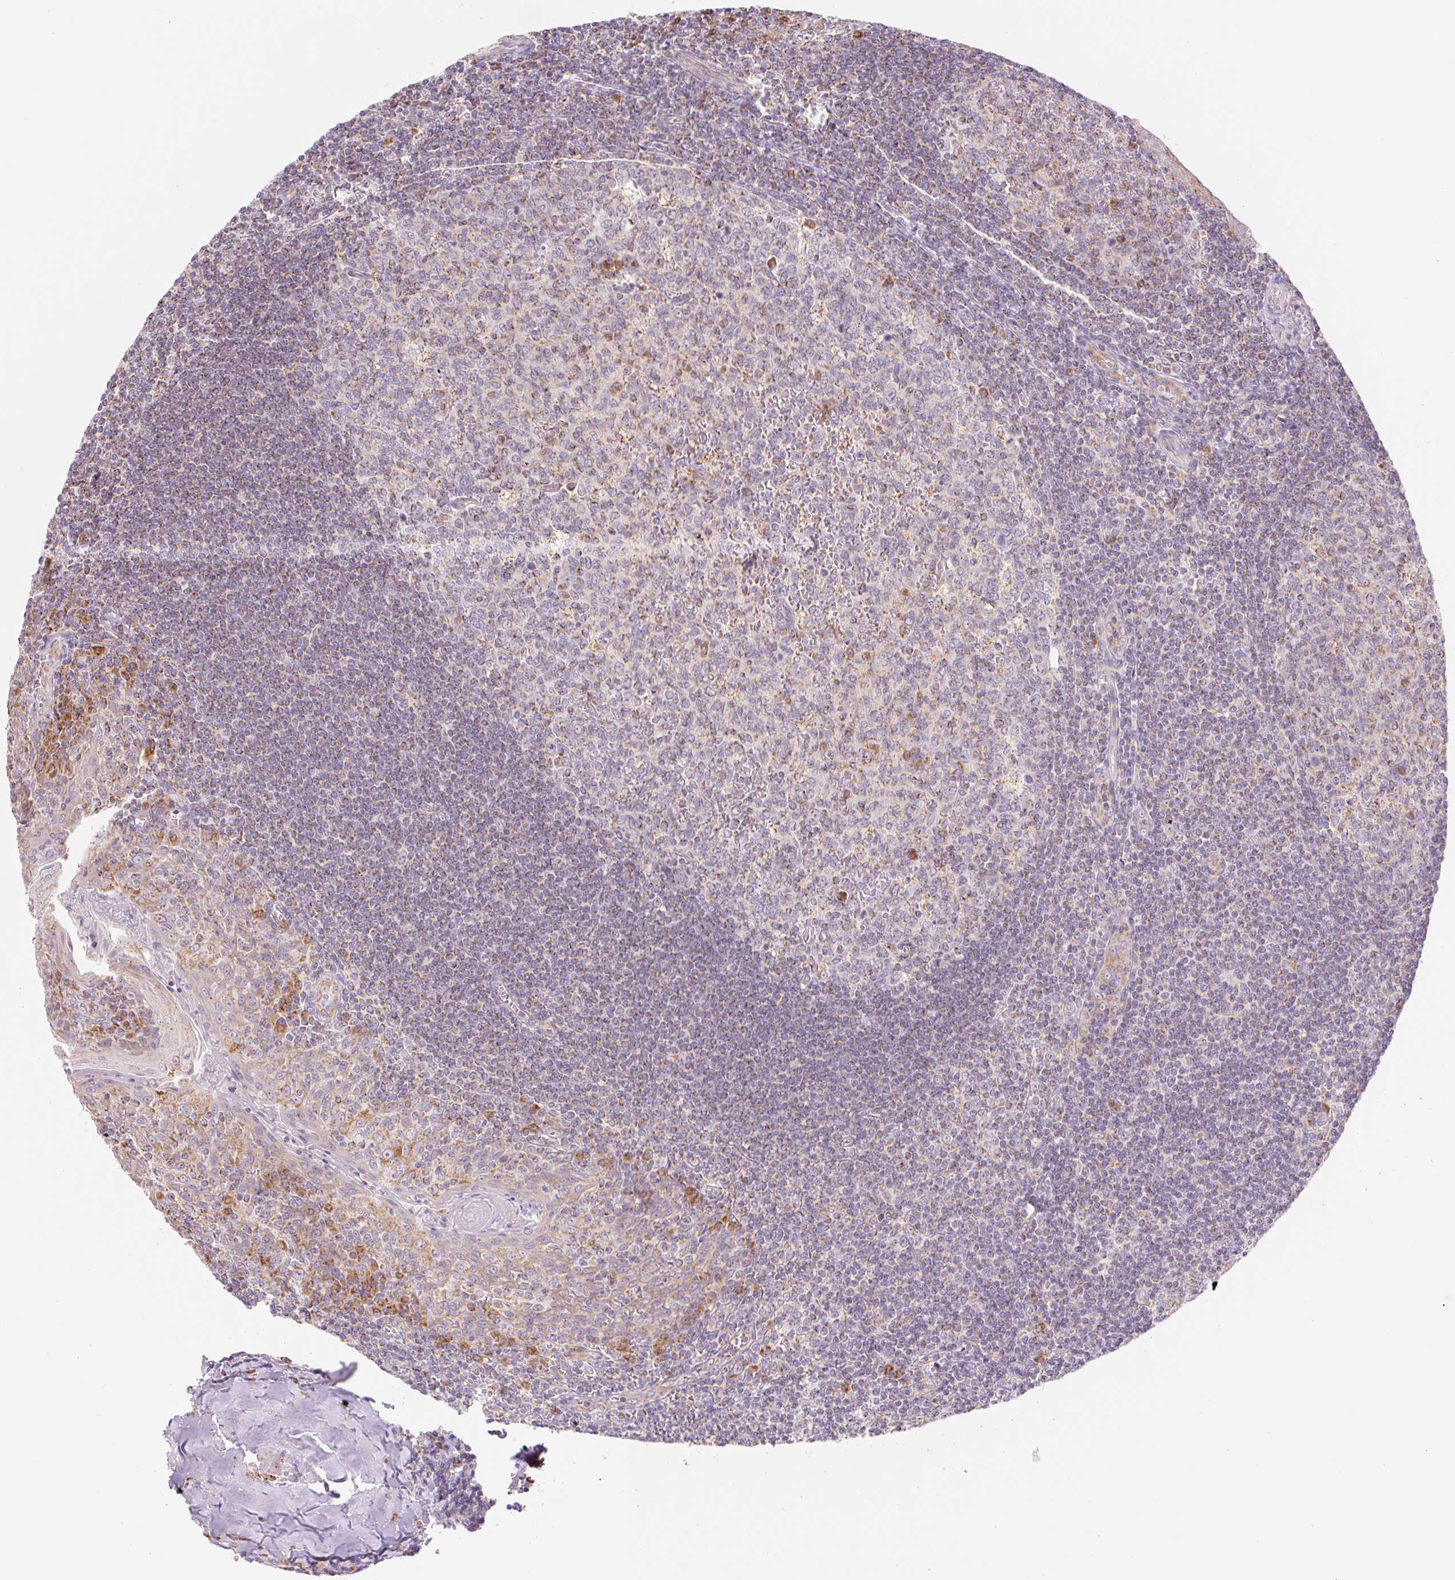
{"staining": {"intensity": "moderate", "quantity": "<25%", "location": "cytoplasmic/membranous"}, "tissue": "tonsil", "cell_type": "Germinal center cells", "image_type": "normal", "snomed": [{"axis": "morphology", "description": "Normal tissue, NOS"}, {"axis": "topography", "description": "Tonsil"}], "caption": "Moderate cytoplasmic/membranous protein positivity is present in about <25% of germinal center cells in tonsil. Using DAB (brown) and hematoxylin (blue) stains, captured at high magnification using brightfield microscopy.", "gene": "GOSR2", "patient": {"sex": "male", "age": 27}}